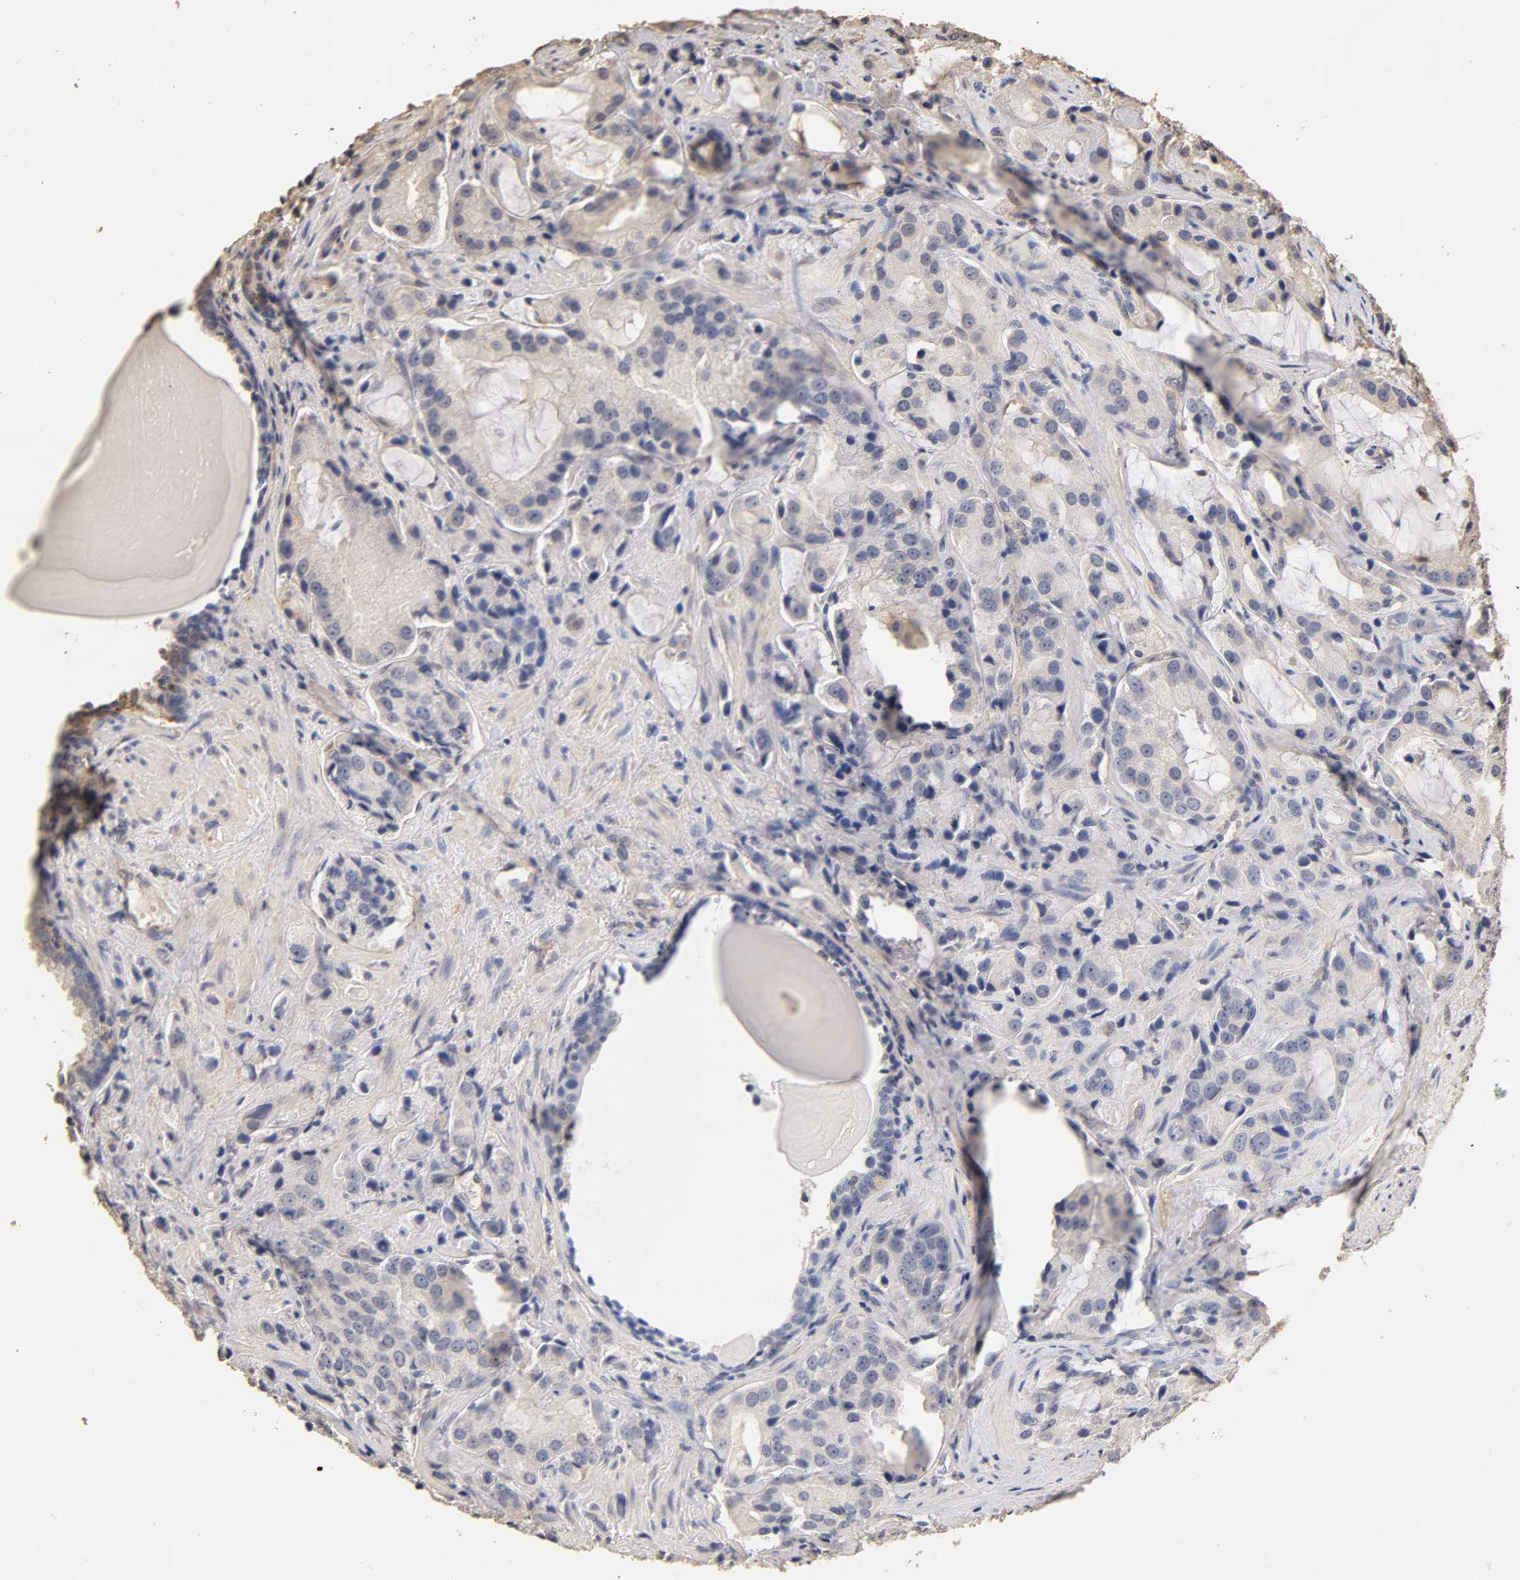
{"staining": {"intensity": "negative", "quantity": "none", "location": "none"}, "tissue": "prostate cancer", "cell_type": "Tumor cells", "image_type": "cancer", "snomed": [{"axis": "morphology", "description": "Adenocarcinoma, High grade"}, {"axis": "topography", "description": "Prostate"}], "caption": "Immunohistochemistry (IHC) image of human prostate cancer stained for a protein (brown), which shows no positivity in tumor cells.", "gene": "VSIG4", "patient": {"sex": "male", "age": 70}}